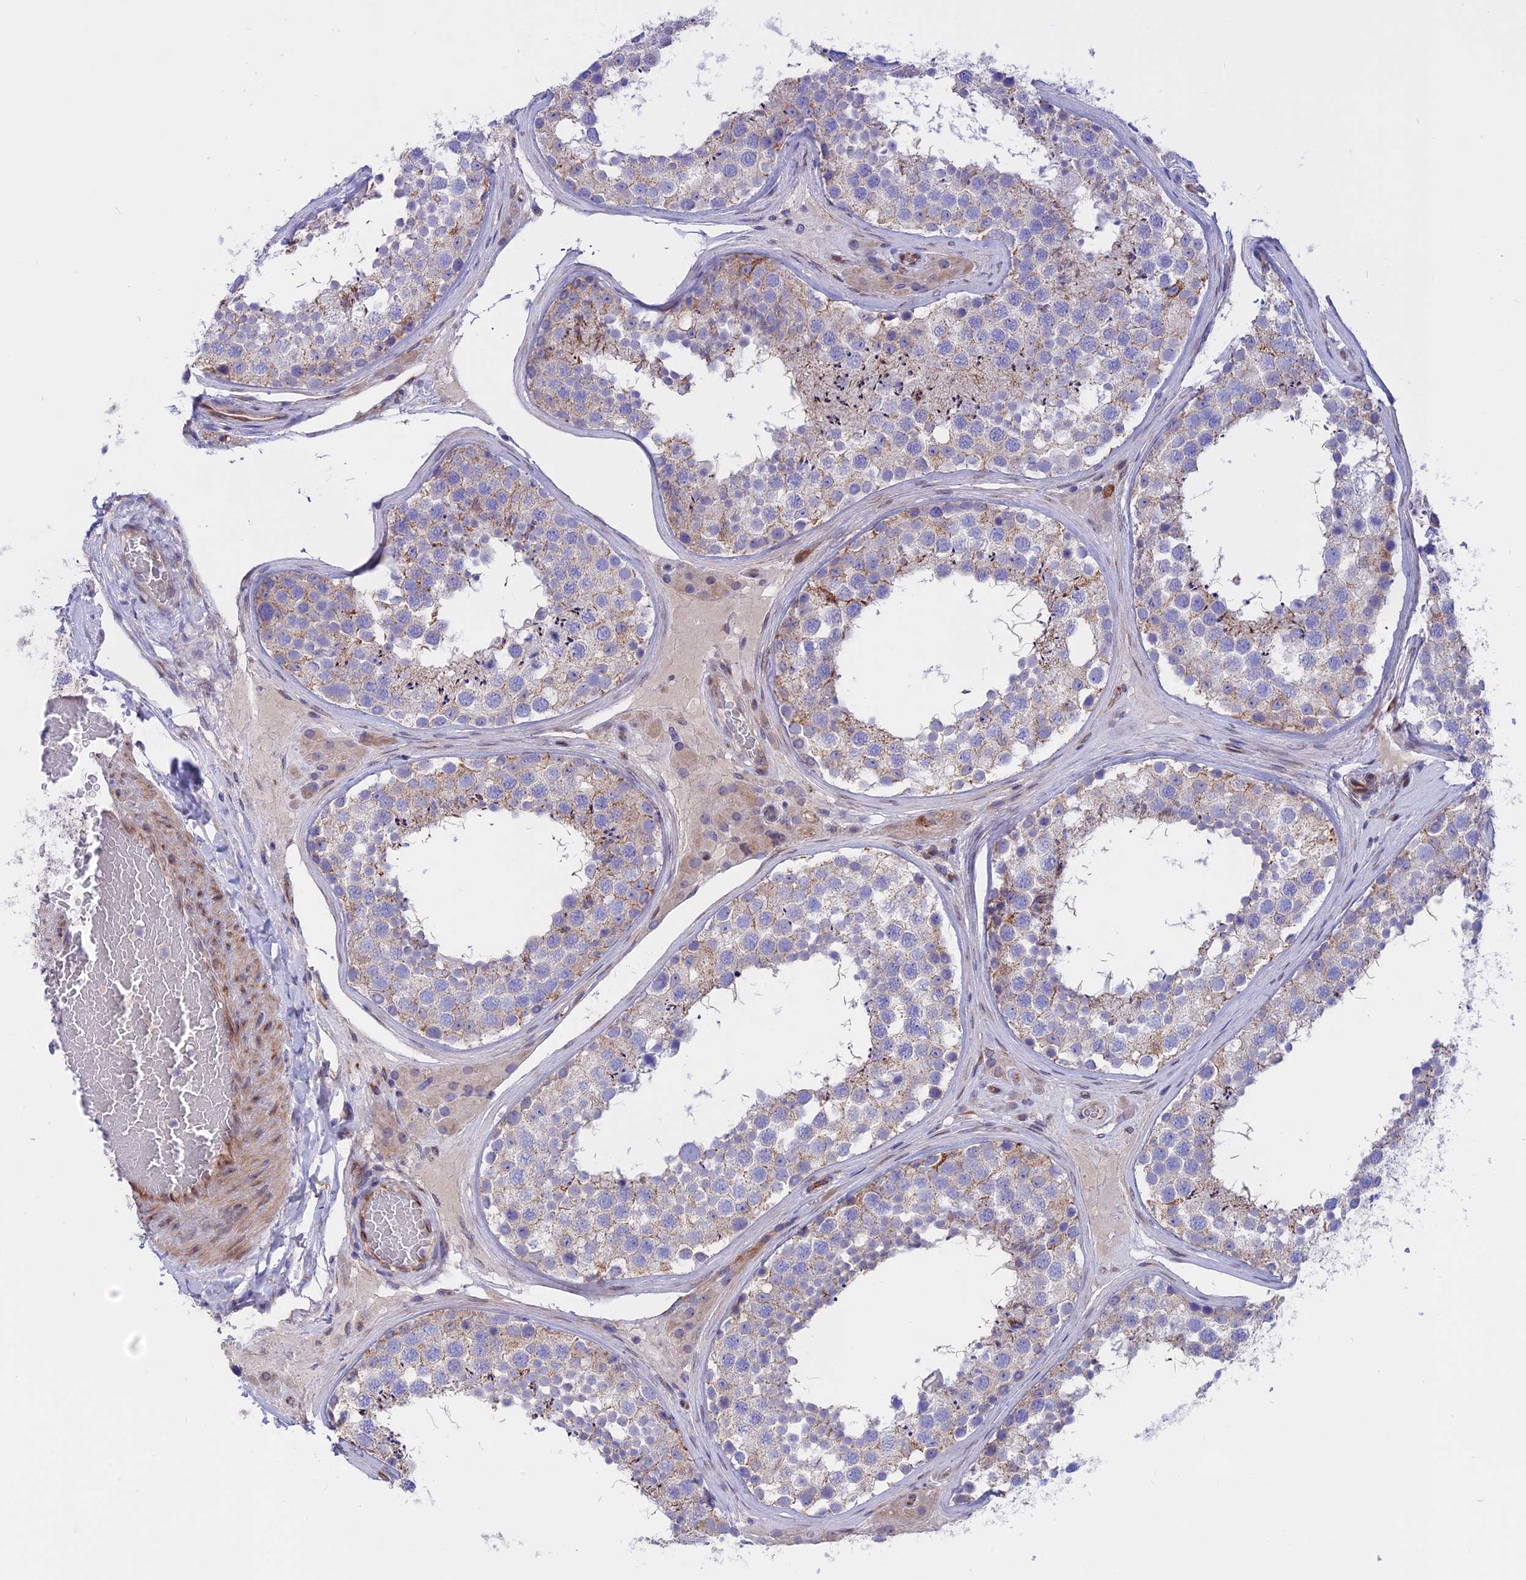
{"staining": {"intensity": "weak", "quantity": "25%-75%", "location": "cytoplasmic/membranous"}, "tissue": "testis", "cell_type": "Cells in seminiferous ducts", "image_type": "normal", "snomed": [{"axis": "morphology", "description": "Normal tissue, NOS"}, {"axis": "topography", "description": "Testis"}], "caption": "Cells in seminiferous ducts reveal low levels of weak cytoplasmic/membranous staining in approximately 25%-75% of cells in unremarkable human testis.", "gene": "TMEM138", "patient": {"sex": "male", "age": 46}}